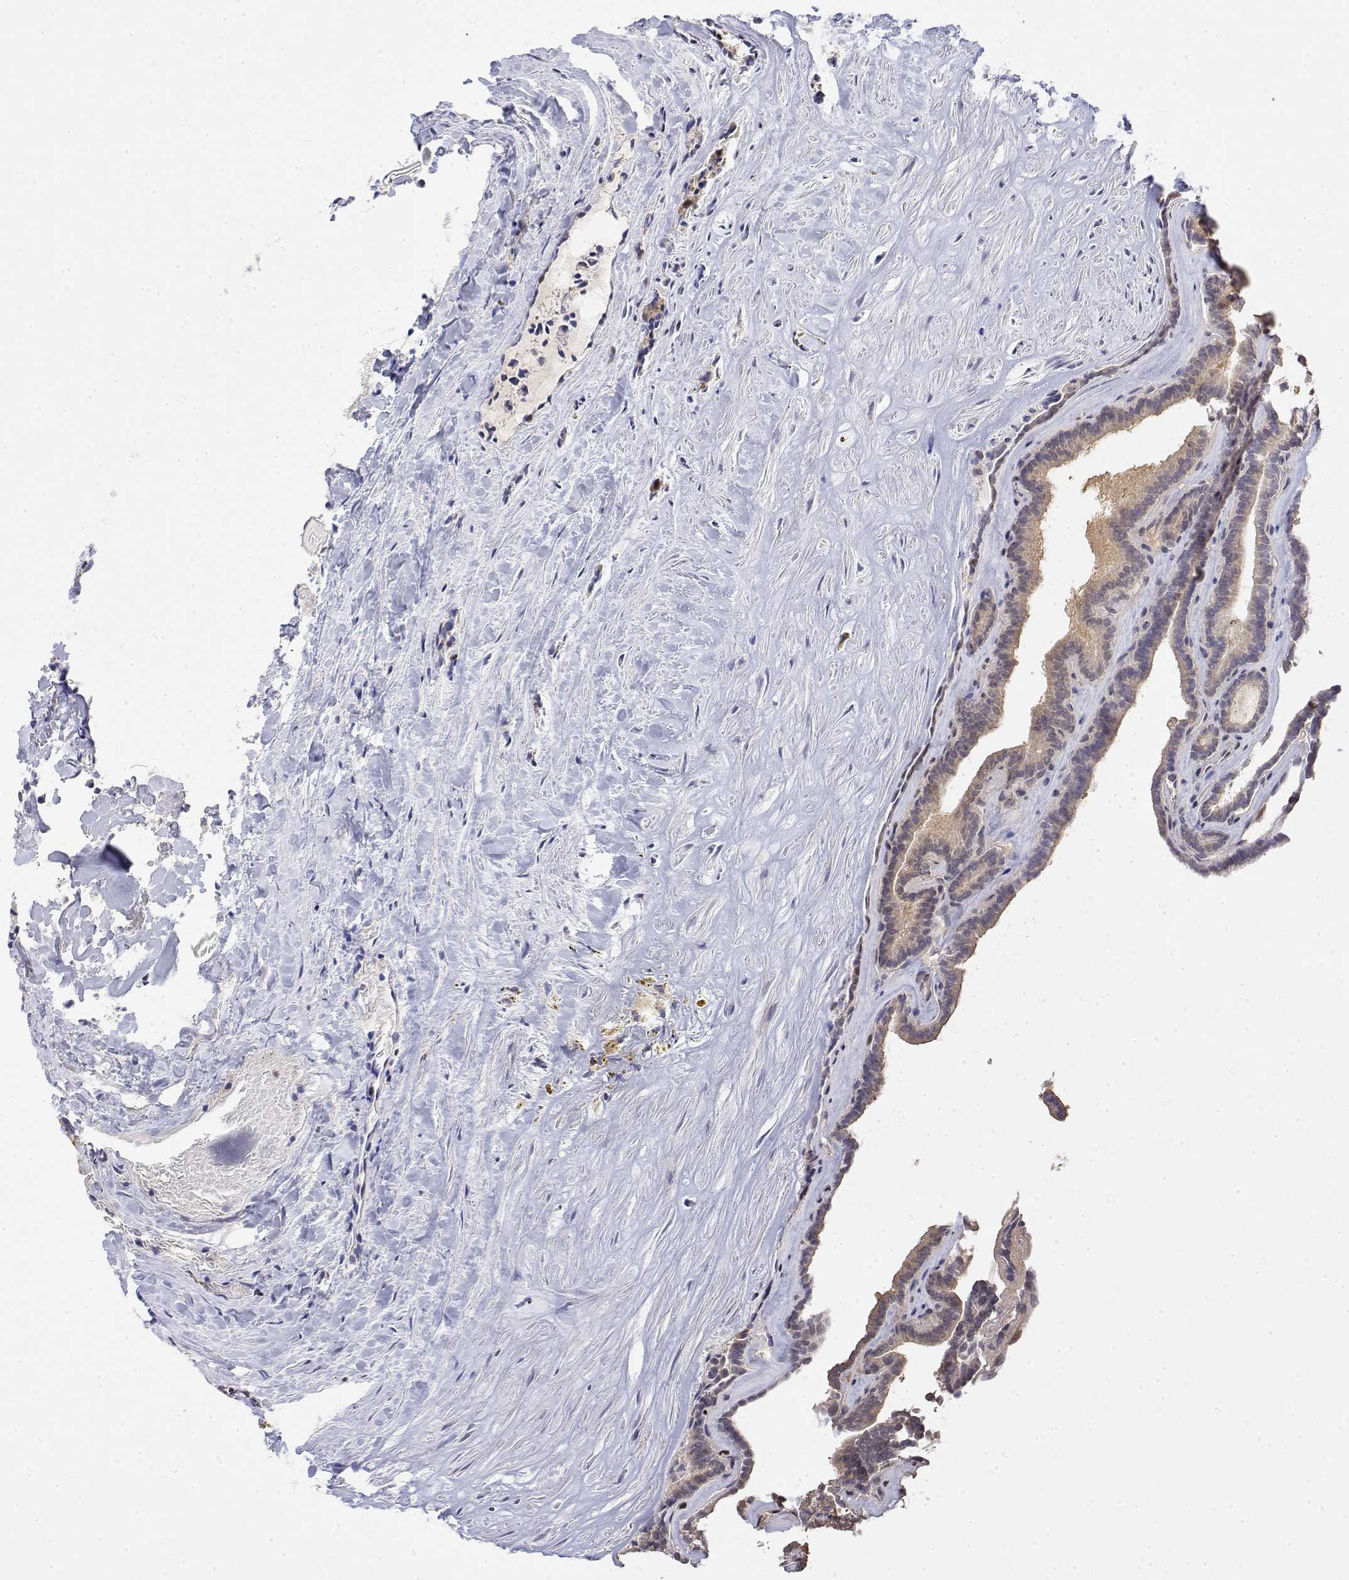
{"staining": {"intensity": "weak", "quantity": "25%-75%", "location": "cytoplasmic/membranous"}, "tissue": "thyroid cancer", "cell_type": "Tumor cells", "image_type": "cancer", "snomed": [{"axis": "morphology", "description": "Papillary adenocarcinoma, NOS"}, {"axis": "topography", "description": "Thyroid gland"}], "caption": "Immunohistochemical staining of thyroid cancer exhibits low levels of weak cytoplasmic/membranous protein staining in approximately 25%-75% of tumor cells. Nuclei are stained in blue.", "gene": "TPI1", "patient": {"sex": "female", "age": 21}}